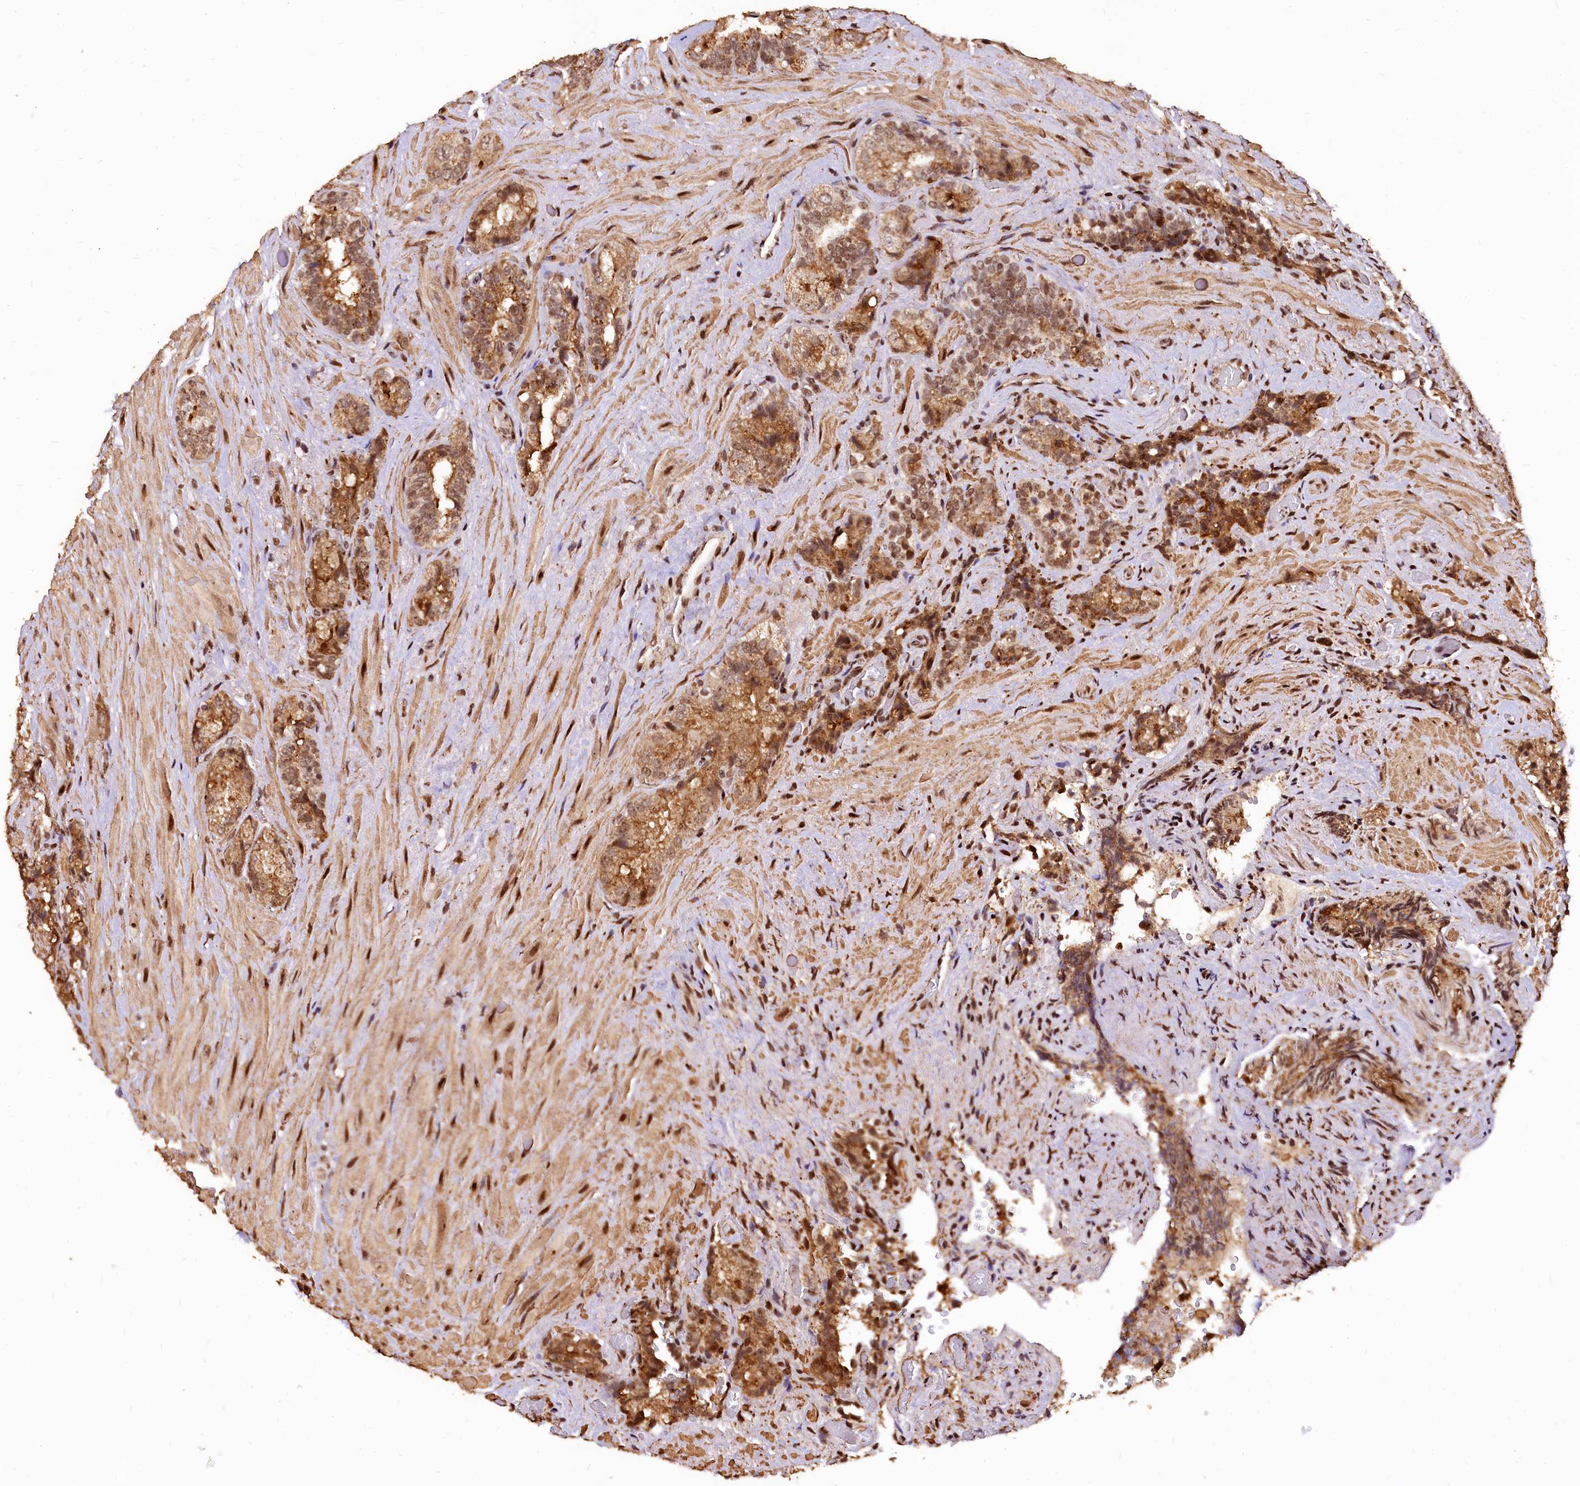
{"staining": {"intensity": "moderate", "quantity": ">75%", "location": "cytoplasmic/membranous,nuclear"}, "tissue": "seminal vesicle", "cell_type": "Glandular cells", "image_type": "normal", "snomed": [{"axis": "morphology", "description": "Normal tissue, NOS"}, {"axis": "topography", "description": "Prostate and seminal vesicle, NOS"}, {"axis": "topography", "description": "Prostate"}, {"axis": "topography", "description": "Seminal veicle"}], "caption": "IHC (DAB) staining of unremarkable human seminal vesicle demonstrates moderate cytoplasmic/membranous,nuclear protein staining in approximately >75% of glandular cells. The staining is performed using DAB brown chromogen to label protein expression. The nuclei are counter-stained blue using hematoxylin.", "gene": "PDS5B", "patient": {"sex": "male", "age": 67}}